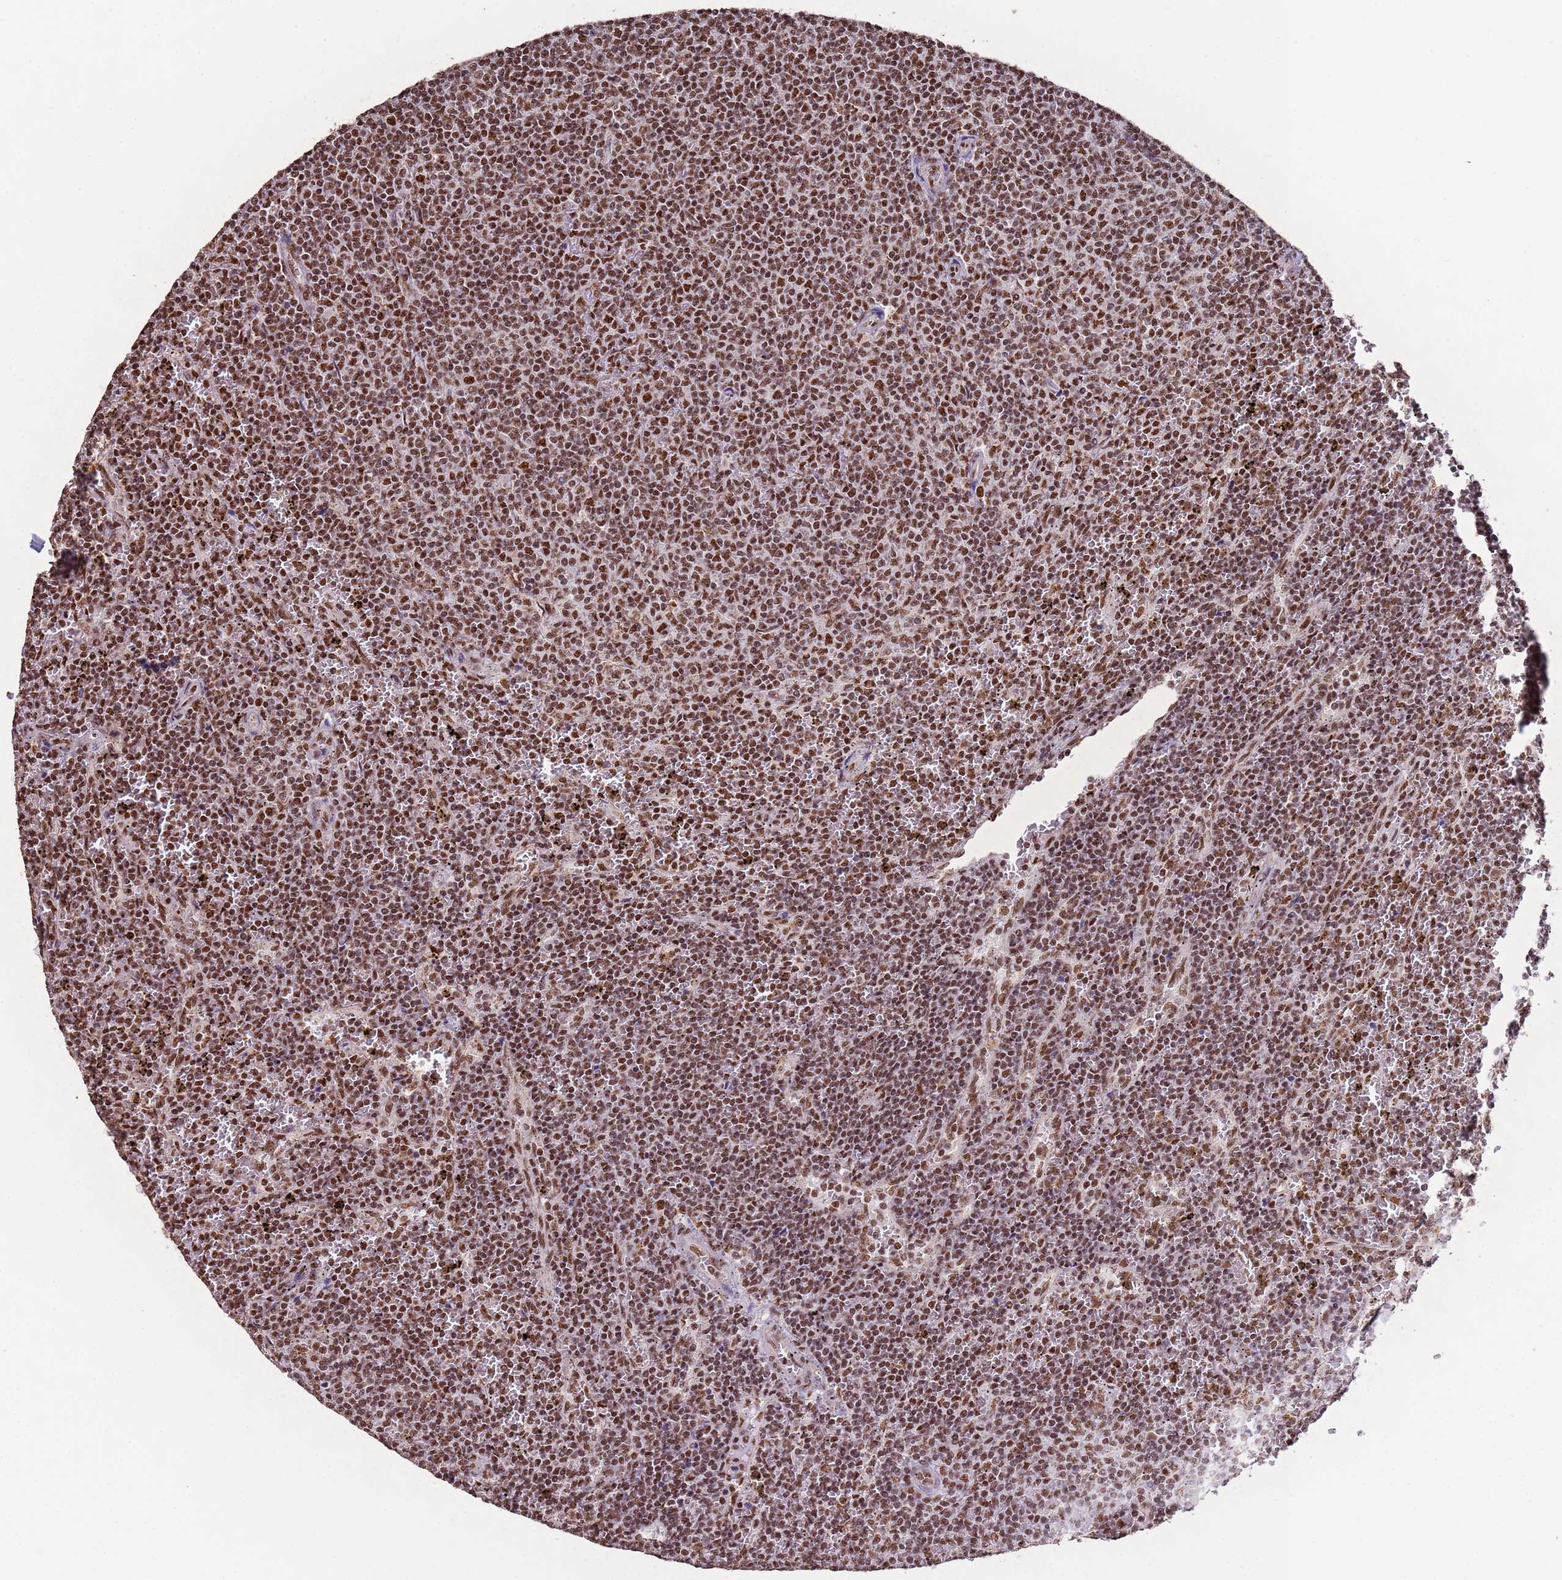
{"staining": {"intensity": "moderate", "quantity": ">75%", "location": "nuclear"}, "tissue": "lymphoma", "cell_type": "Tumor cells", "image_type": "cancer", "snomed": [{"axis": "morphology", "description": "Malignant lymphoma, non-Hodgkin's type, Low grade"}, {"axis": "topography", "description": "Spleen"}], "caption": "A histopathology image of low-grade malignant lymphoma, non-Hodgkin's type stained for a protein shows moderate nuclear brown staining in tumor cells.", "gene": "ESF1", "patient": {"sex": "female", "age": 50}}